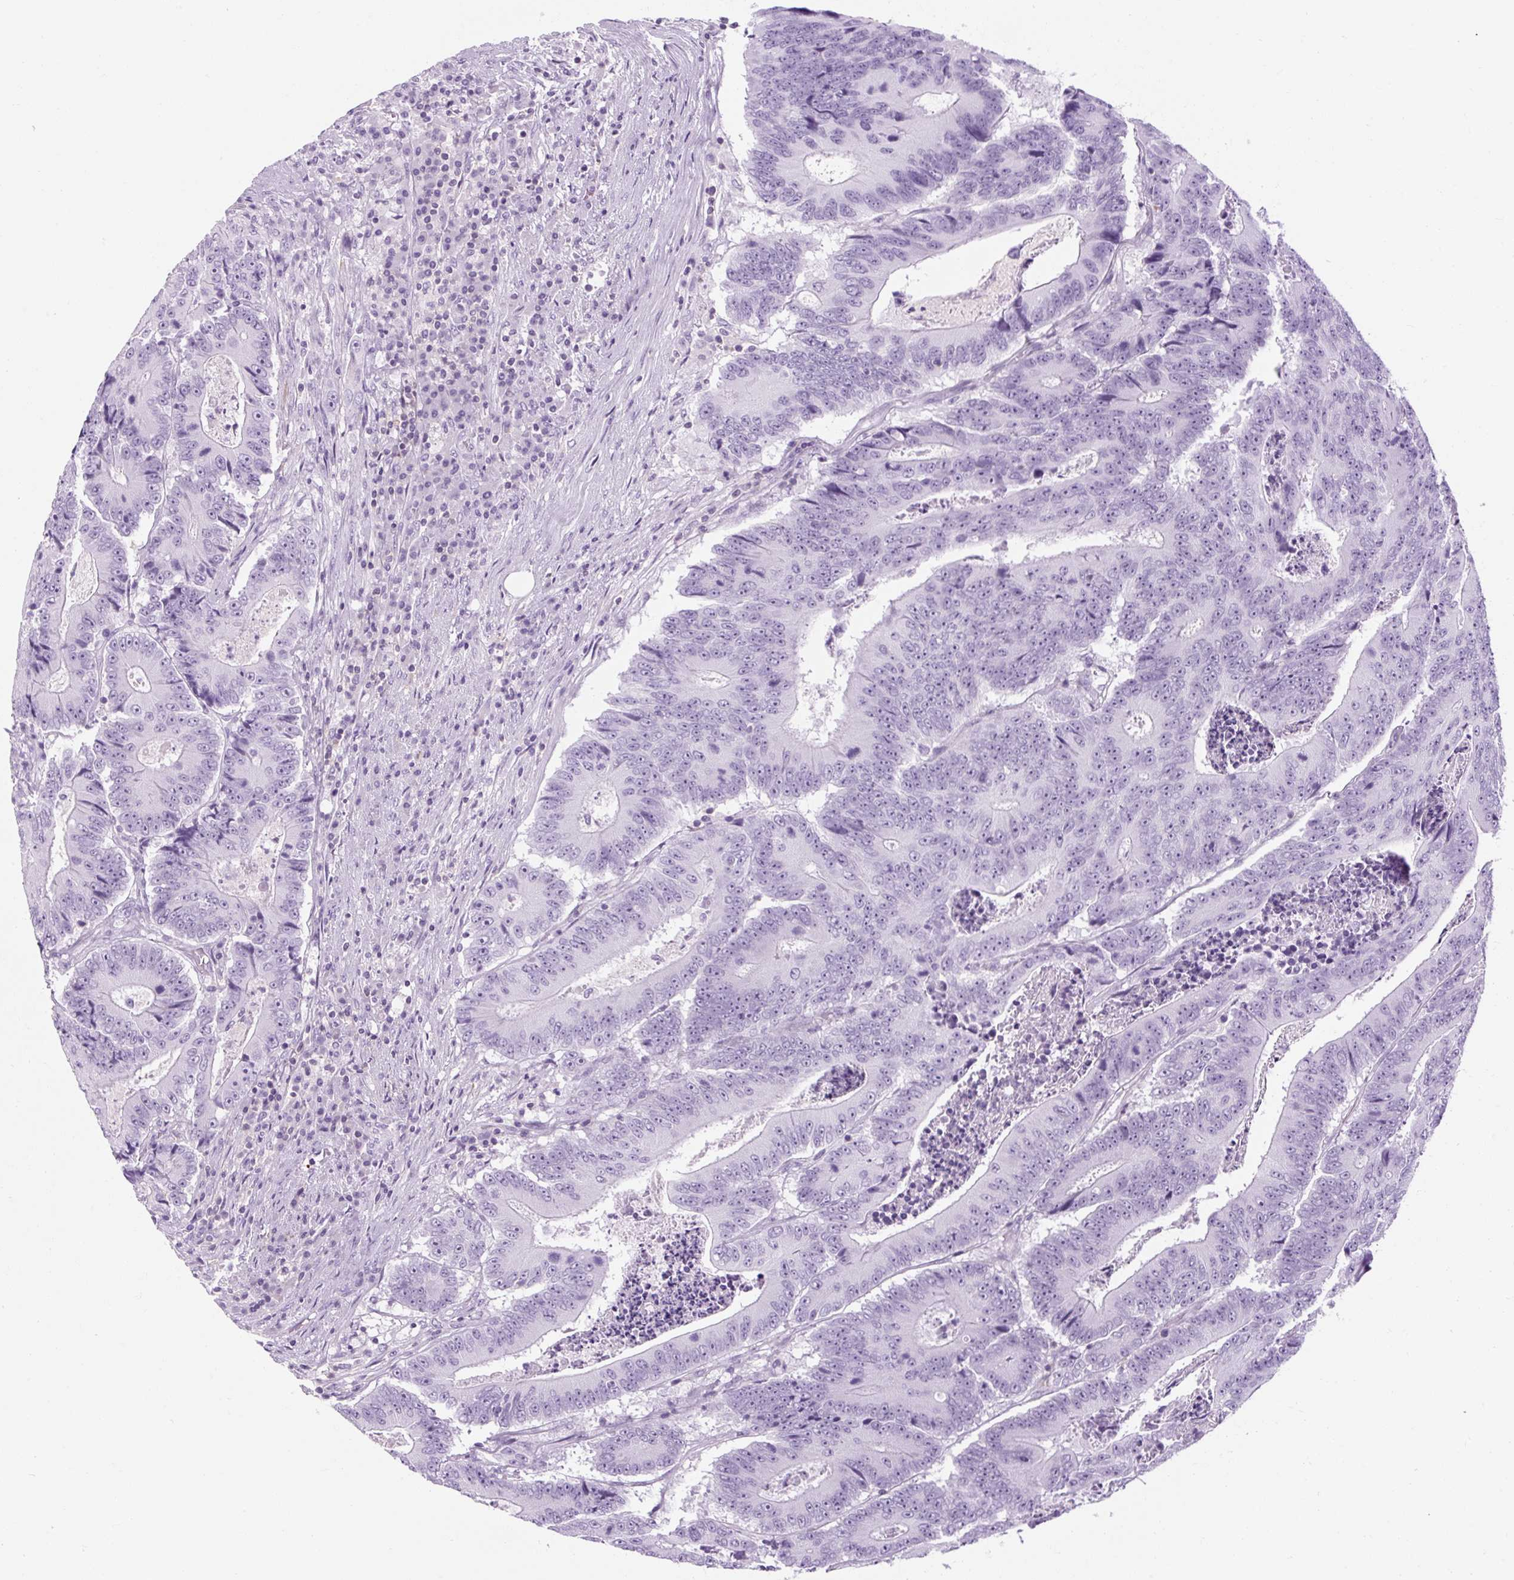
{"staining": {"intensity": "negative", "quantity": "none", "location": "none"}, "tissue": "colorectal cancer", "cell_type": "Tumor cells", "image_type": "cancer", "snomed": [{"axis": "morphology", "description": "Adenocarcinoma, NOS"}, {"axis": "topography", "description": "Colon"}], "caption": "This photomicrograph is of colorectal adenocarcinoma stained with immunohistochemistry (IHC) to label a protein in brown with the nuclei are counter-stained blue. There is no staining in tumor cells.", "gene": "TIGD2", "patient": {"sex": "male", "age": 83}}